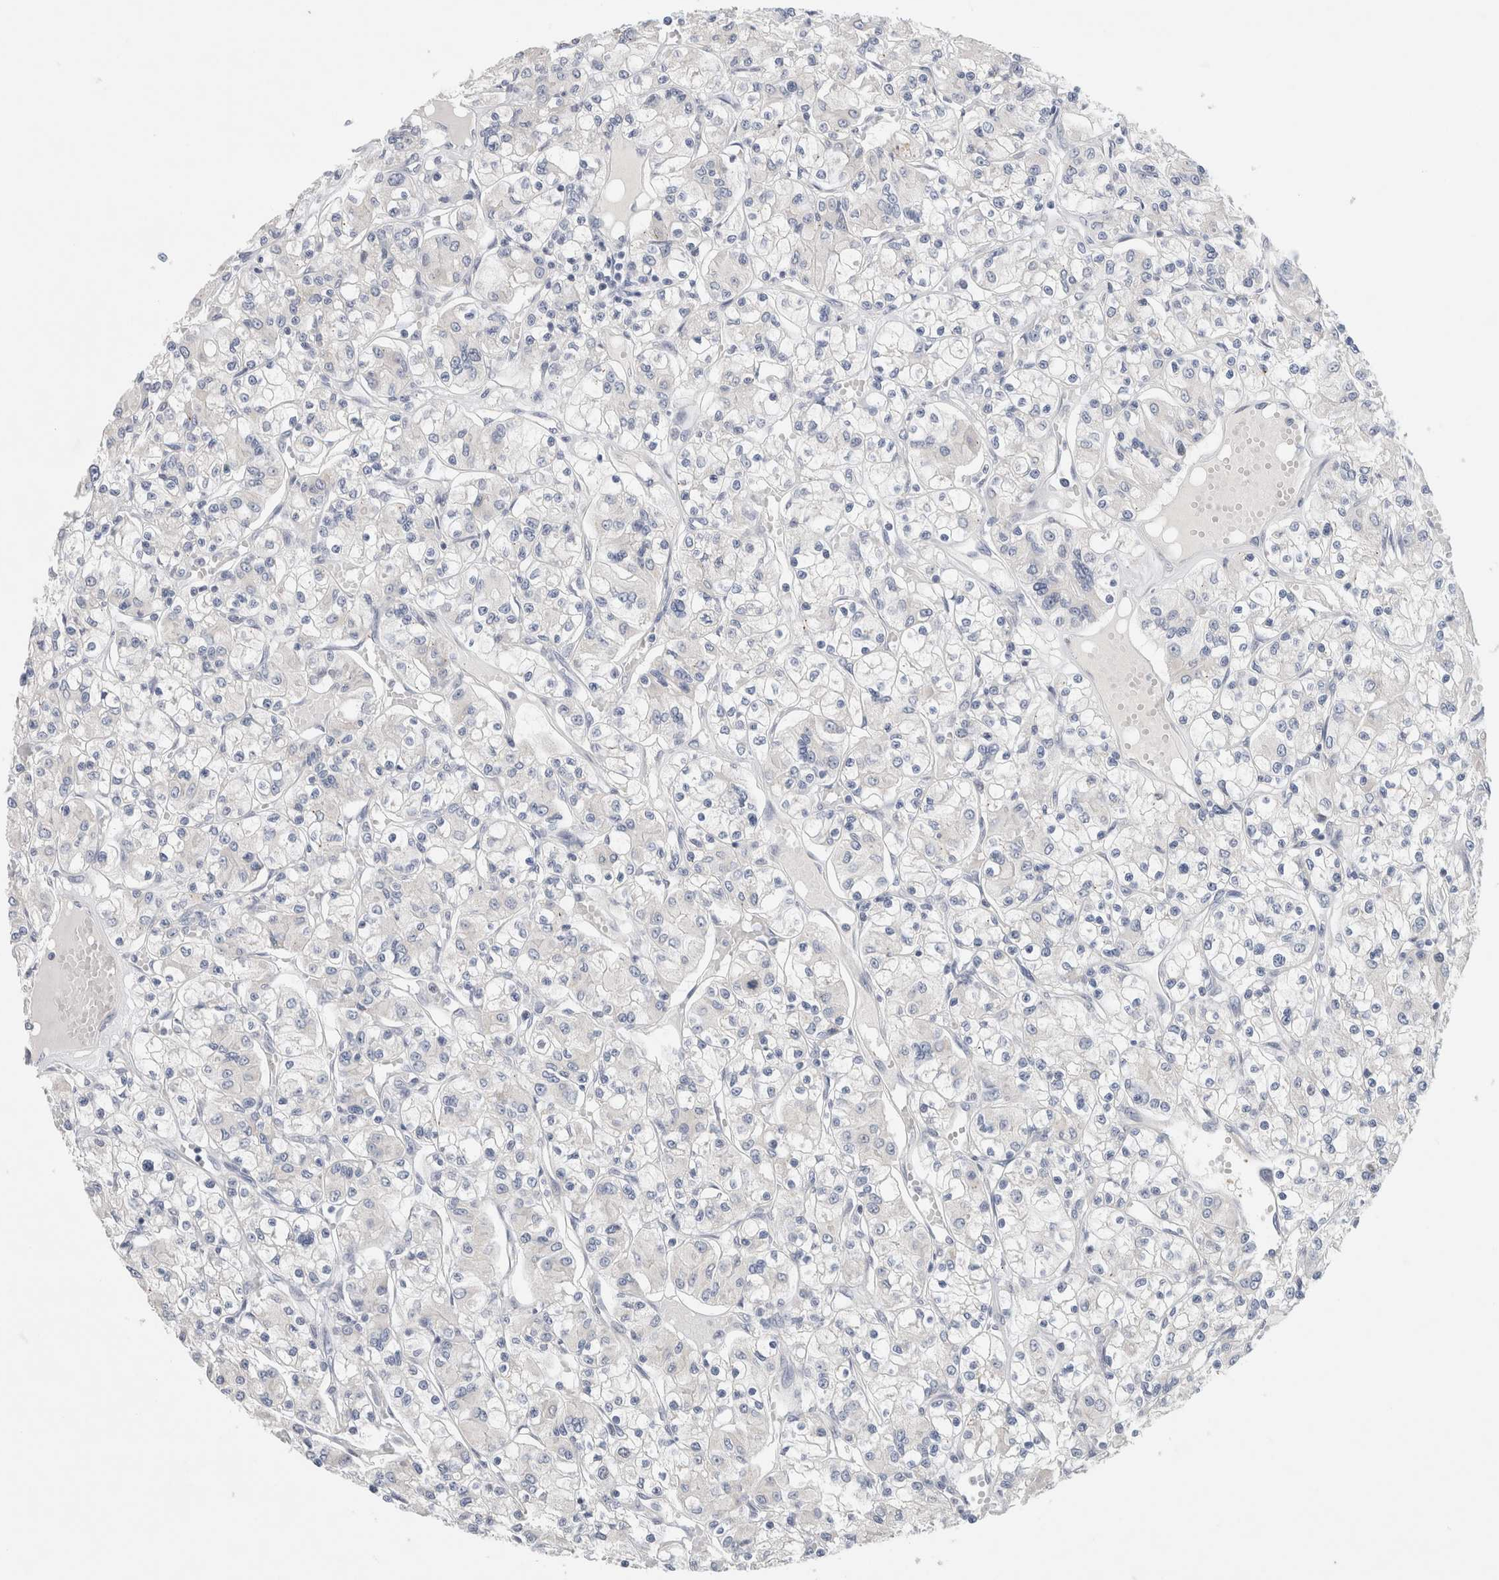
{"staining": {"intensity": "negative", "quantity": "none", "location": "none"}, "tissue": "renal cancer", "cell_type": "Tumor cells", "image_type": "cancer", "snomed": [{"axis": "morphology", "description": "Adenocarcinoma, NOS"}, {"axis": "topography", "description": "Kidney"}], "caption": "There is no significant expression in tumor cells of renal cancer (adenocarcinoma).", "gene": "KNL1", "patient": {"sex": "female", "age": 59}}